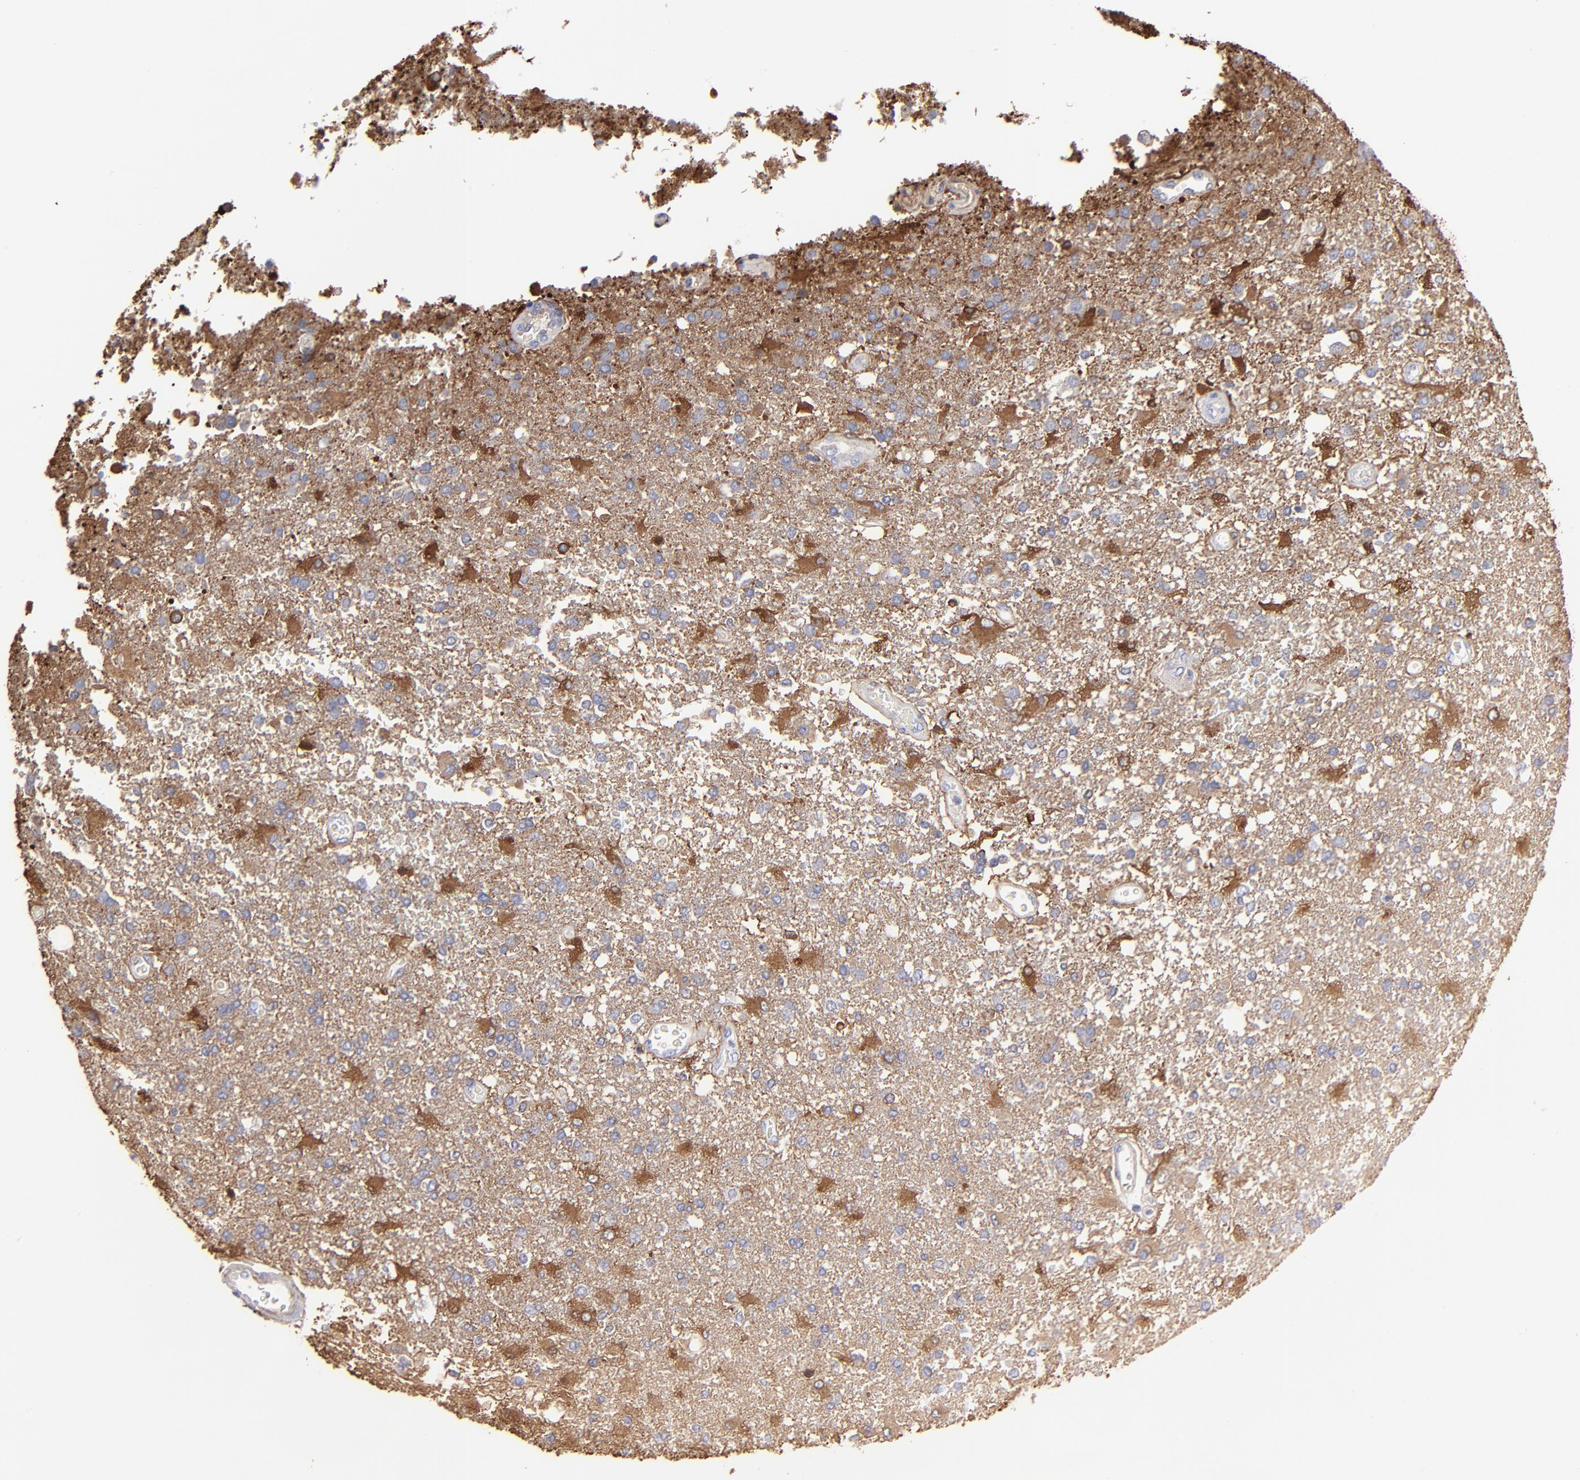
{"staining": {"intensity": "strong", "quantity": "<25%", "location": "cytoplasmic/membranous"}, "tissue": "glioma", "cell_type": "Tumor cells", "image_type": "cancer", "snomed": [{"axis": "morphology", "description": "Glioma, malignant, High grade"}, {"axis": "topography", "description": "Cerebral cortex"}], "caption": "Immunohistochemical staining of glioma shows medium levels of strong cytoplasmic/membranous staining in about <25% of tumor cells.", "gene": "CILP", "patient": {"sex": "male", "age": 79}}